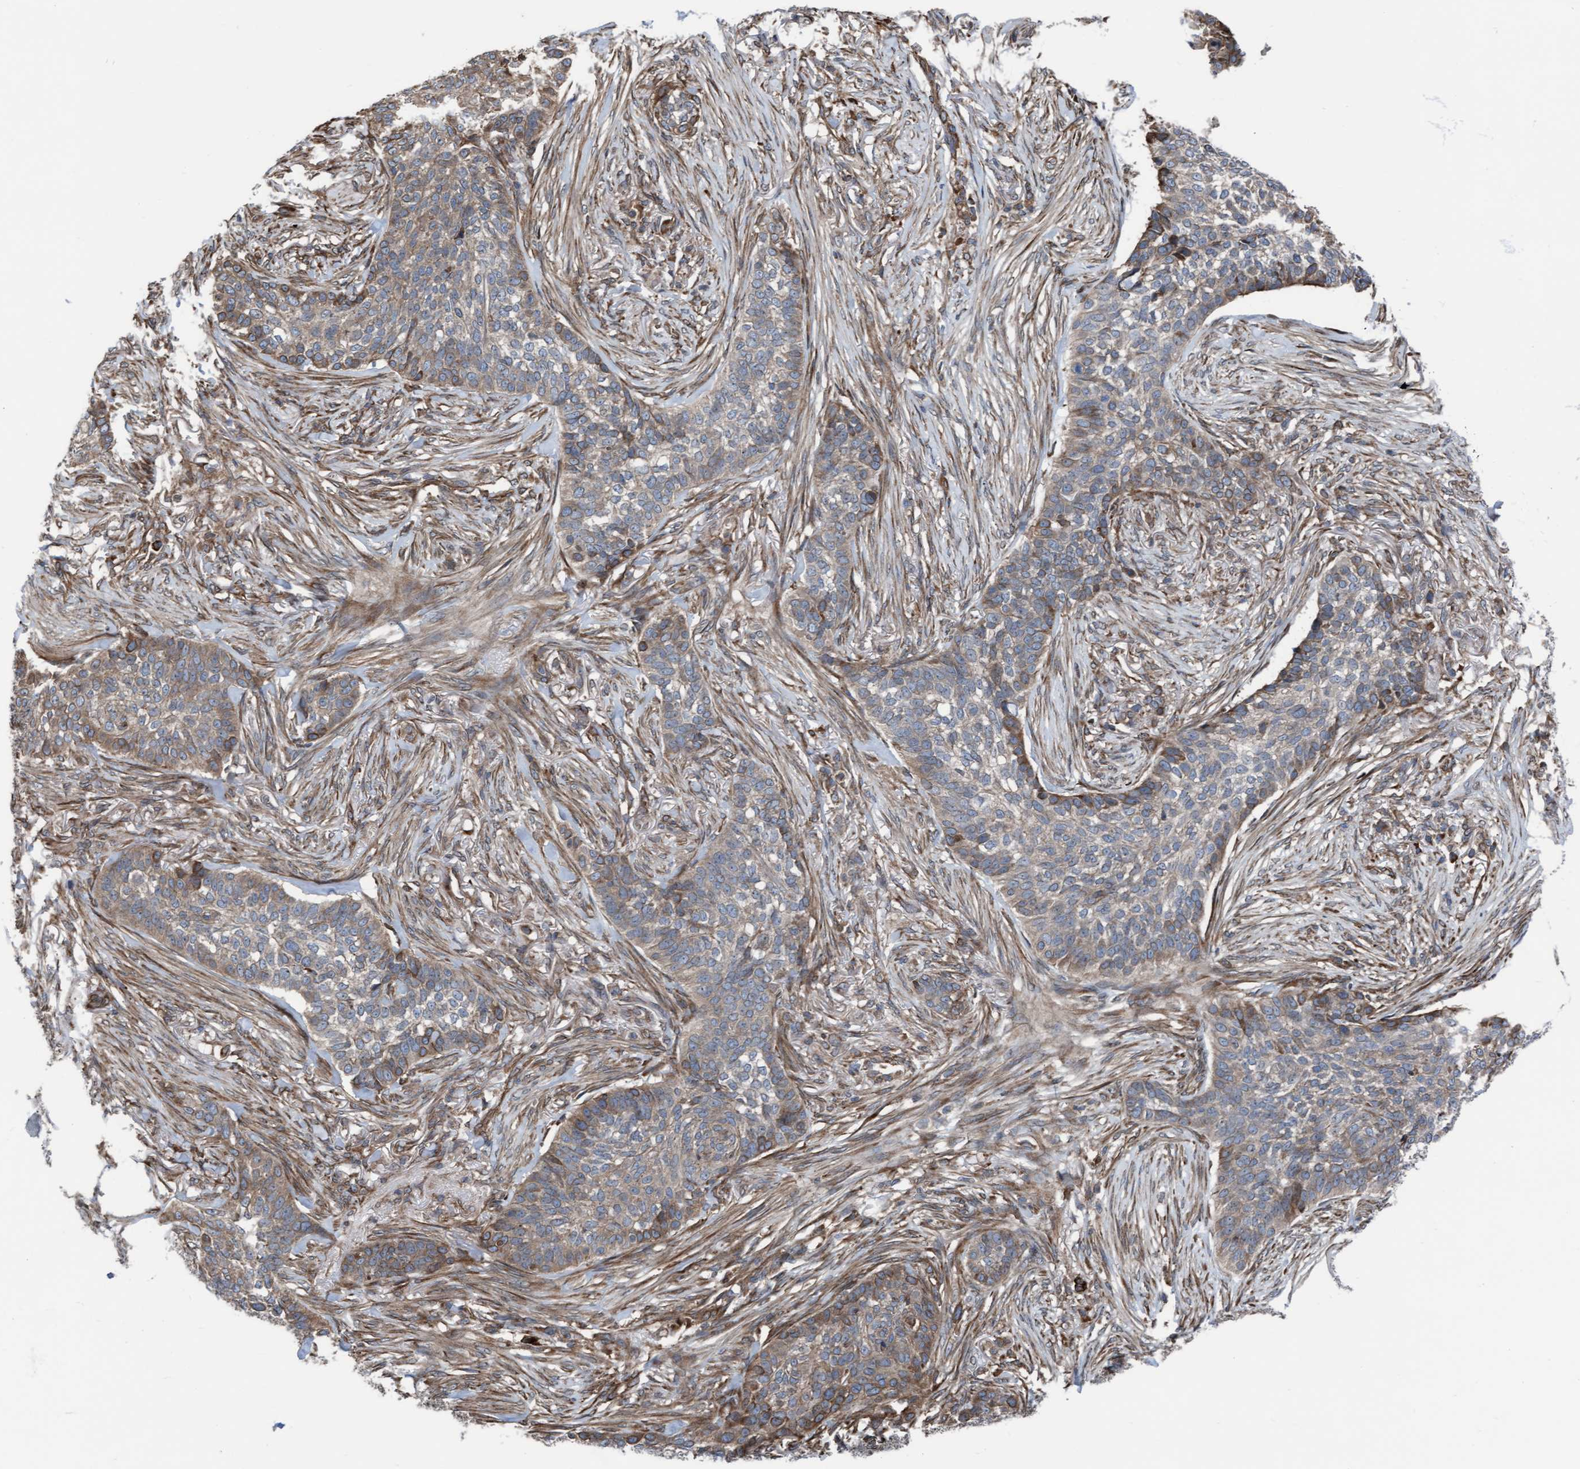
{"staining": {"intensity": "weak", "quantity": "25%-75%", "location": "cytoplasmic/membranous"}, "tissue": "skin cancer", "cell_type": "Tumor cells", "image_type": "cancer", "snomed": [{"axis": "morphology", "description": "Basal cell carcinoma"}, {"axis": "topography", "description": "Skin"}], "caption": "The image demonstrates staining of skin cancer (basal cell carcinoma), revealing weak cytoplasmic/membranous protein expression (brown color) within tumor cells. Nuclei are stained in blue.", "gene": "RAP1GAP2", "patient": {"sex": "male", "age": 85}}